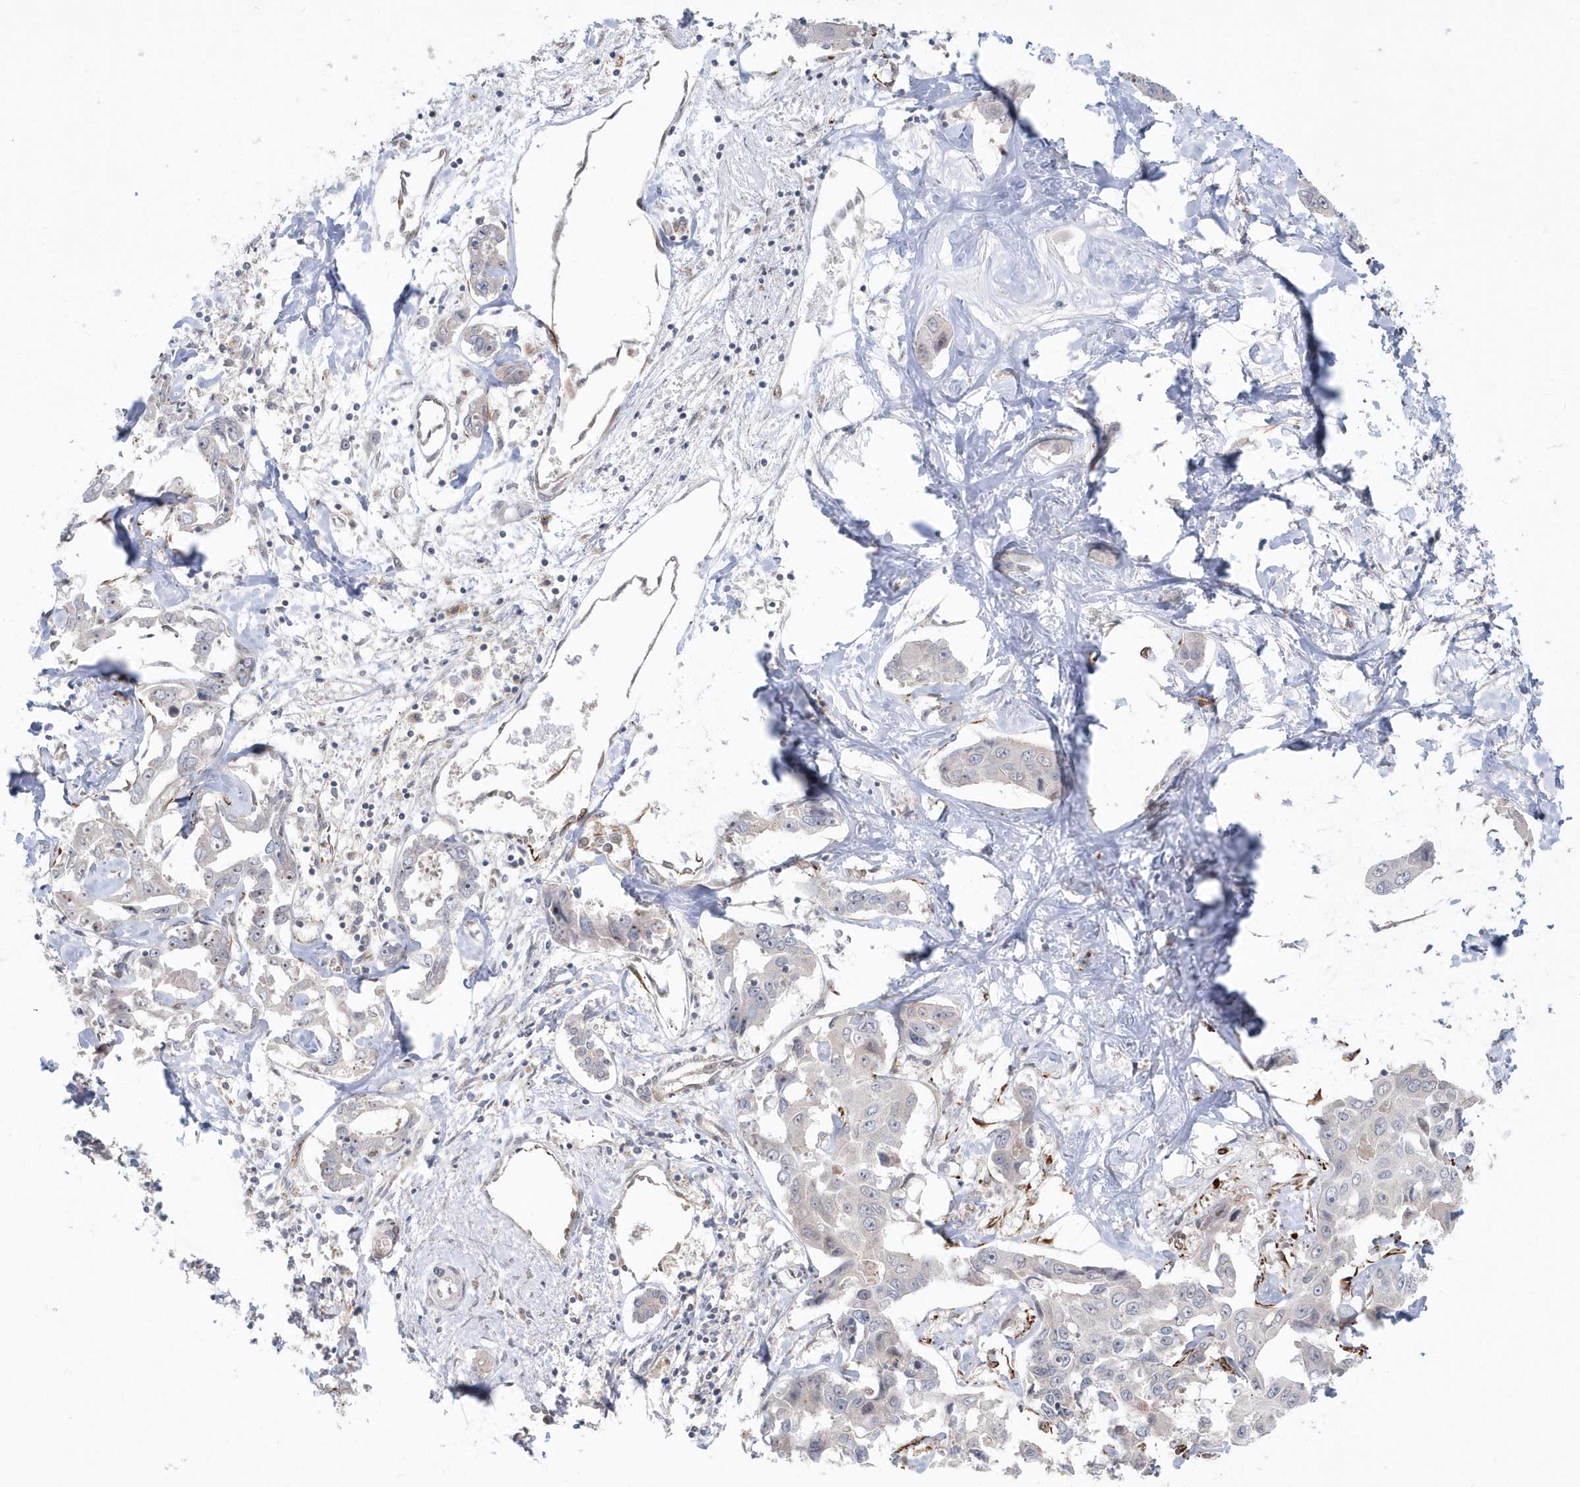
{"staining": {"intensity": "negative", "quantity": "none", "location": "none"}, "tissue": "liver cancer", "cell_type": "Tumor cells", "image_type": "cancer", "snomed": [{"axis": "morphology", "description": "Cholangiocarcinoma"}, {"axis": "topography", "description": "Liver"}], "caption": "The micrograph displays no significant expression in tumor cells of liver cholangiocarcinoma.", "gene": "DHX57", "patient": {"sex": "male", "age": 59}}